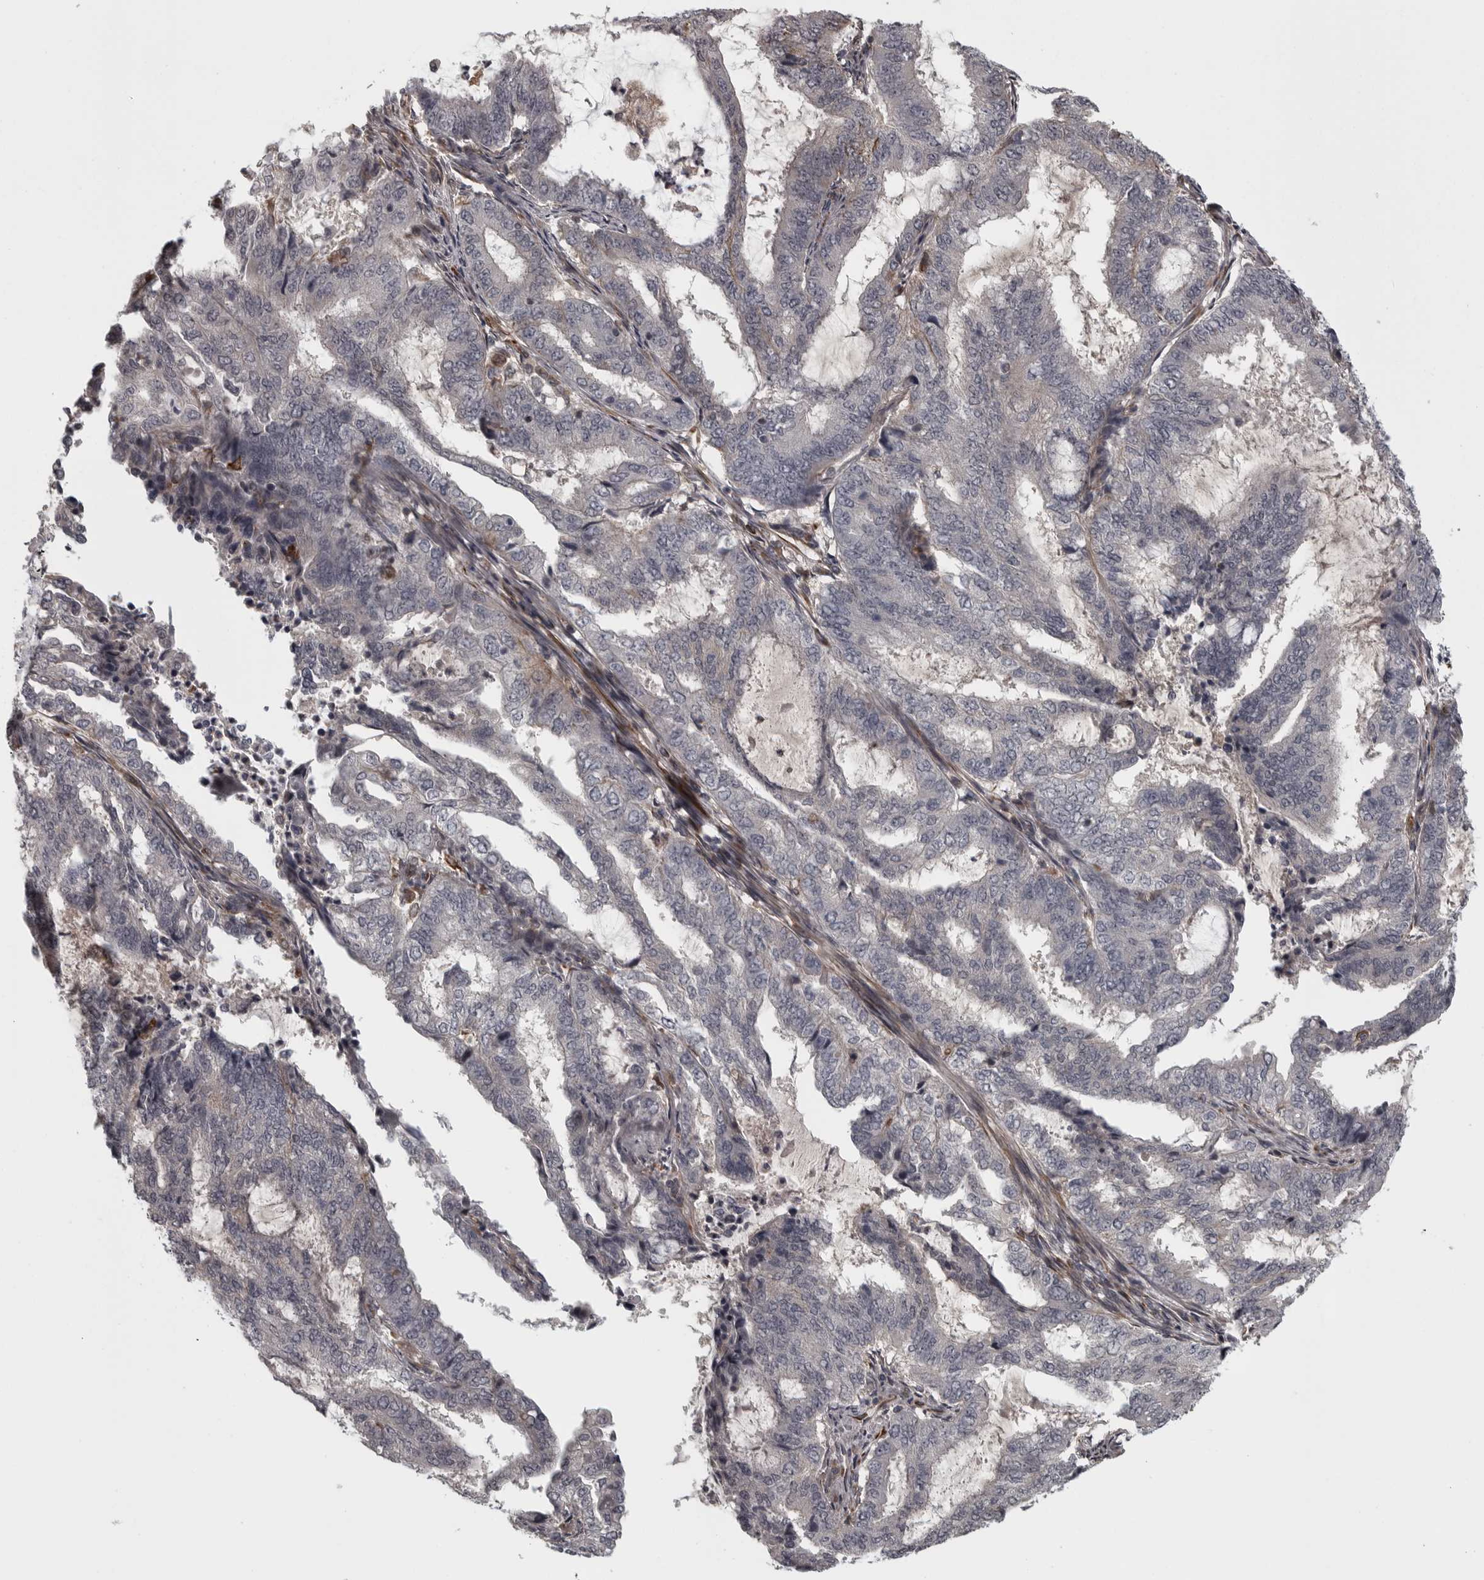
{"staining": {"intensity": "negative", "quantity": "none", "location": "none"}, "tissue": "endometrial cancer", "cell_type": "Tumor cells", "image_type": "cancer", "snomed": [{"axis": "morphology", "description": "Adenocarcinoma, NOS"}, {"axis": "topography", "description": "Endometrium"}], "caption": "Immunohistochemical staining of adenocarcinoma (endometrial) reveals no significant positivity in tumor cells.", "gene": "FAAP100", "patient": {"sex": "female", "age": 51}}